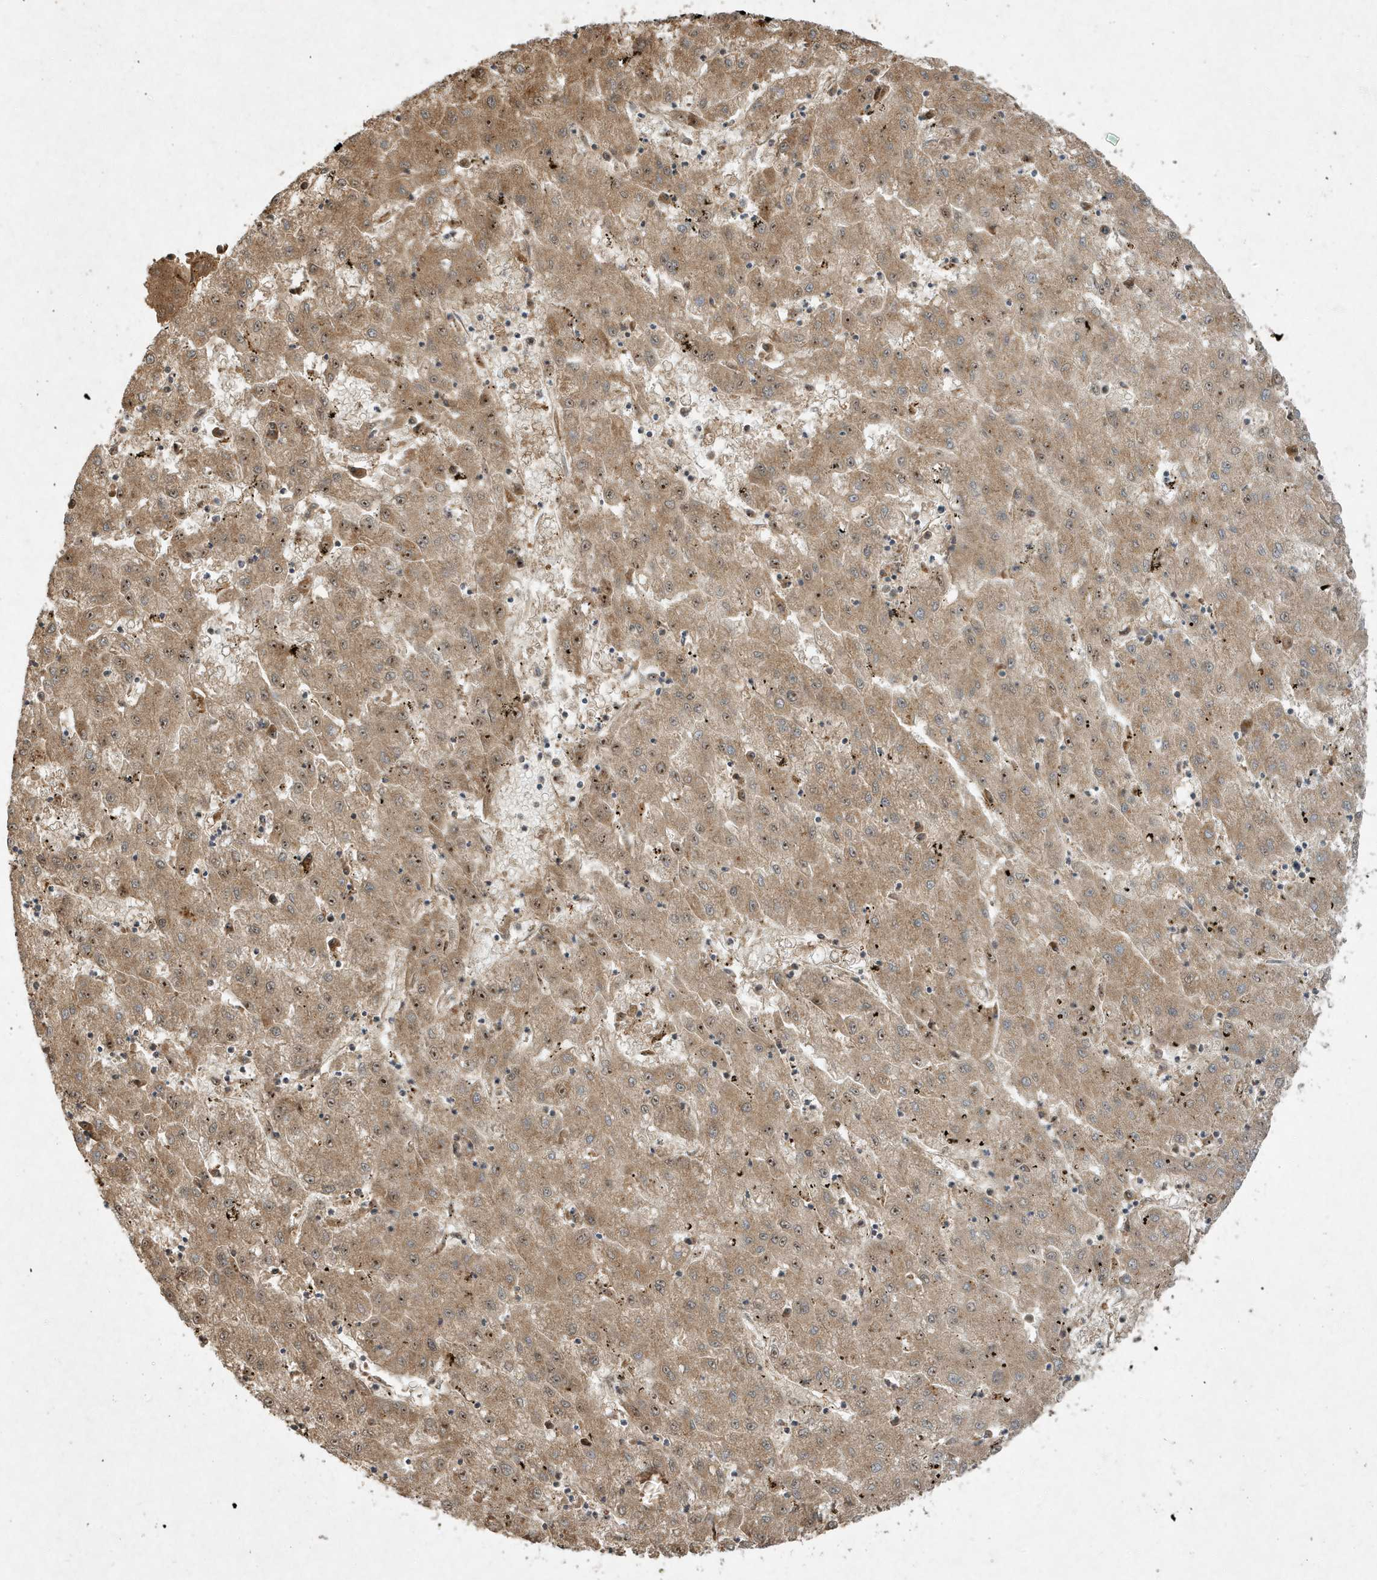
{"staining": {"intensity": "moderate", "quantity": ">75%", "location": "cytoplasmic/membranous"}, "tissue": "liver cancer", "cell_type": "Tumor cells", "image_type": "cancer", "snomed": [{"axis": "morphology", "description": "Carcinoma, Hepatocellular, NOS"}, {"axis": "topography", "description": "Liver"}], "caption": "DAB (3,3'-diaminobenzidine) immunohistochemical staining of liver hepatocellular carcinoma shows moderate cytoplasmic/membranous protein positivity in about >75% of tumor cells. Using DAB (3,3'-diaminobenzidine) (brown) and hematoxylin (blue) stains, captured at high magnification using brightfield microscopy.", "gene": "ABCB9", "patient": {"sex": "male", "age": 72}}